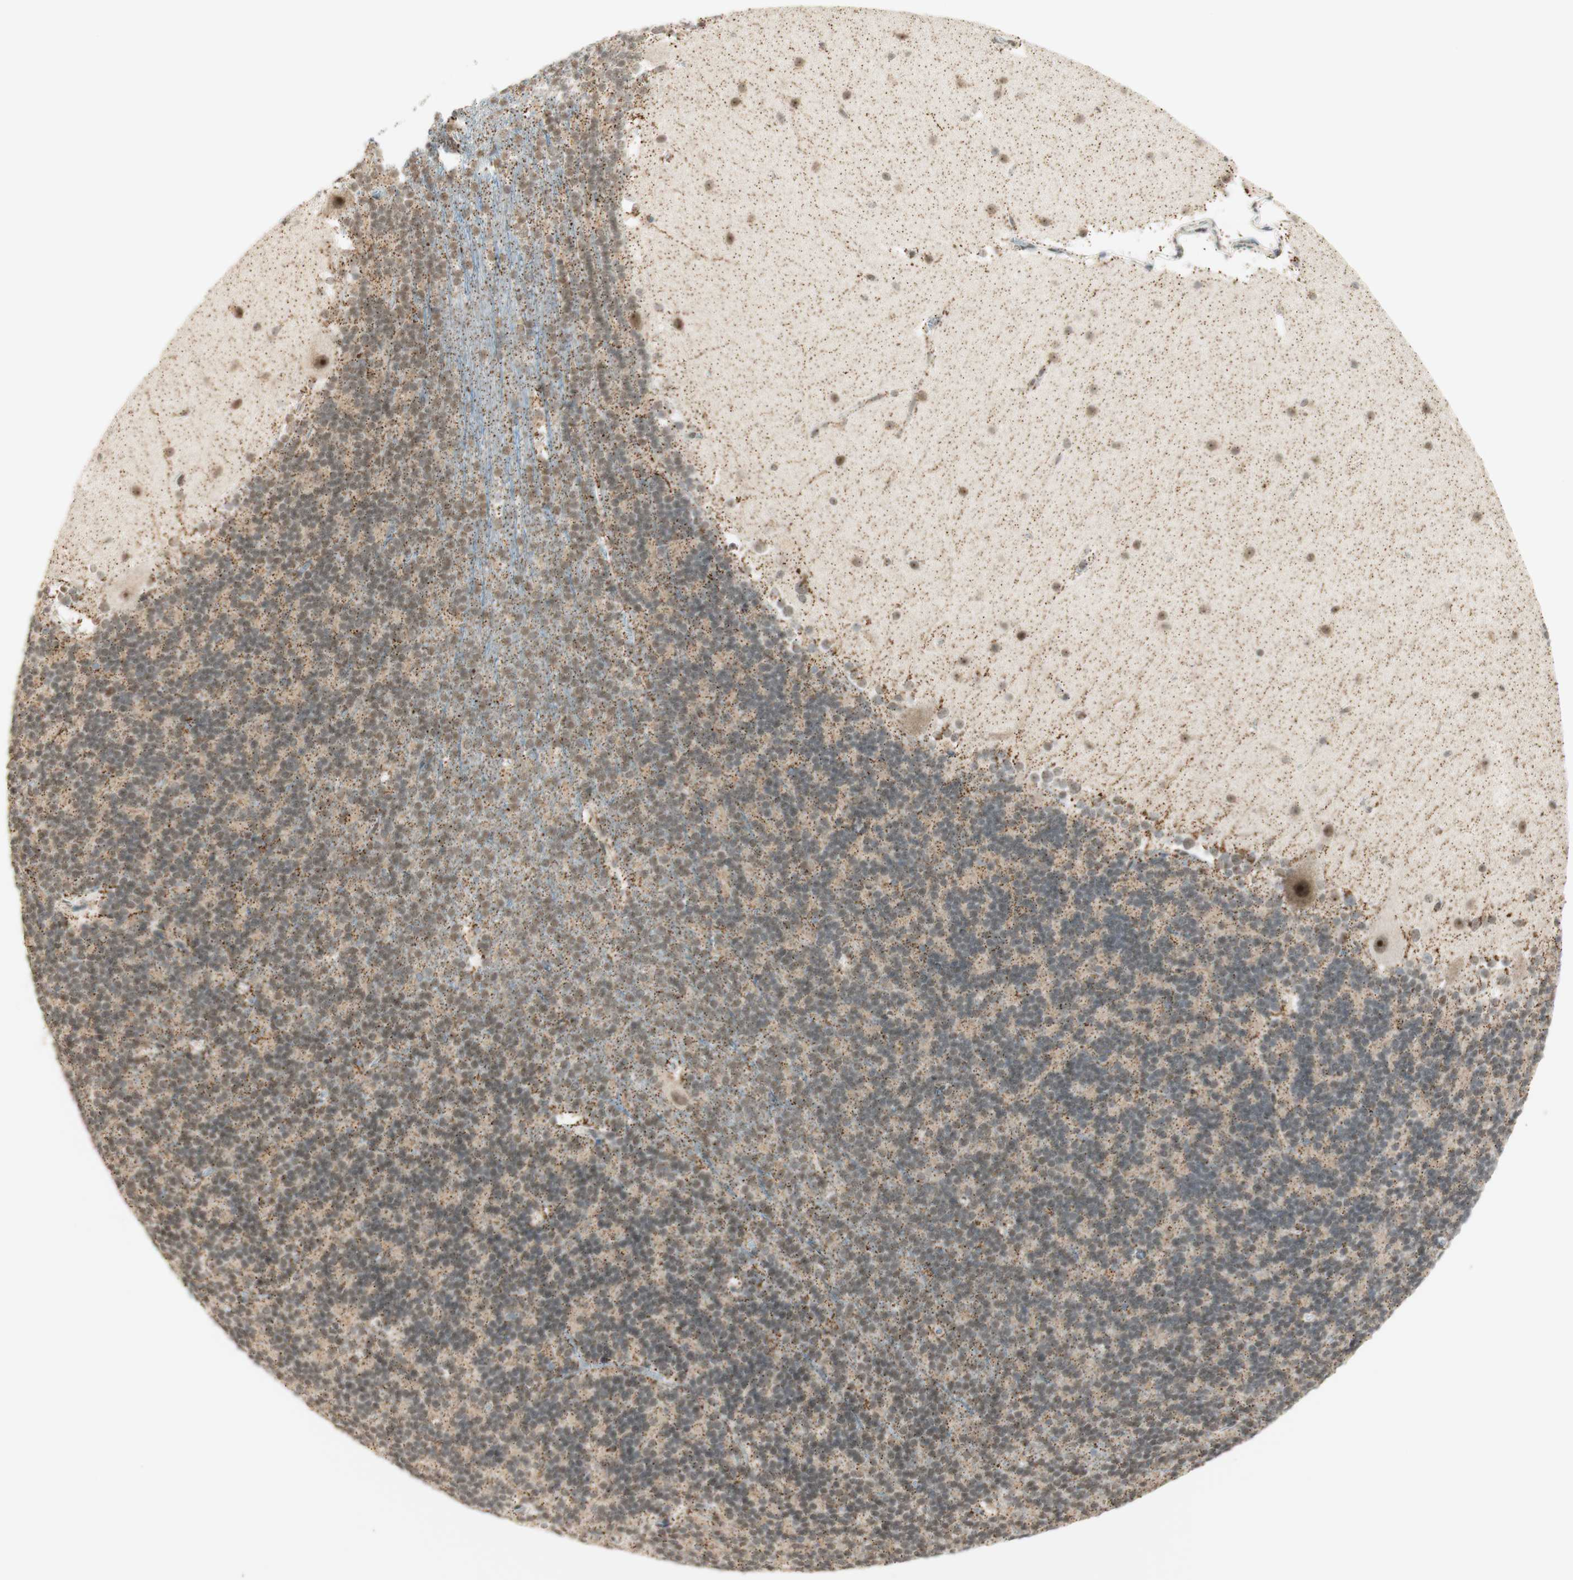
{"staining": {"intensity": "weak", "quantity": ">75%", "location": "cytoplasmic/membranous,nuclear"}, "tissue": "cerebellum", "cell_type": "Cells in granular layer", "image_type": "normal", "snomed": [{"axis": "morphology", "description": "Normal tissue, NOS"}, {"axis": "topography", "description": "Cerebellum"}], "caption": "Cells in granular layer demonstrate low levels of weak cytoplasmic/membranous,nuclear positivity in about >75% of cells in benign human cerebellum.", "gene": "ZNF782", "patient": {"sex": "female", "age": 19}}